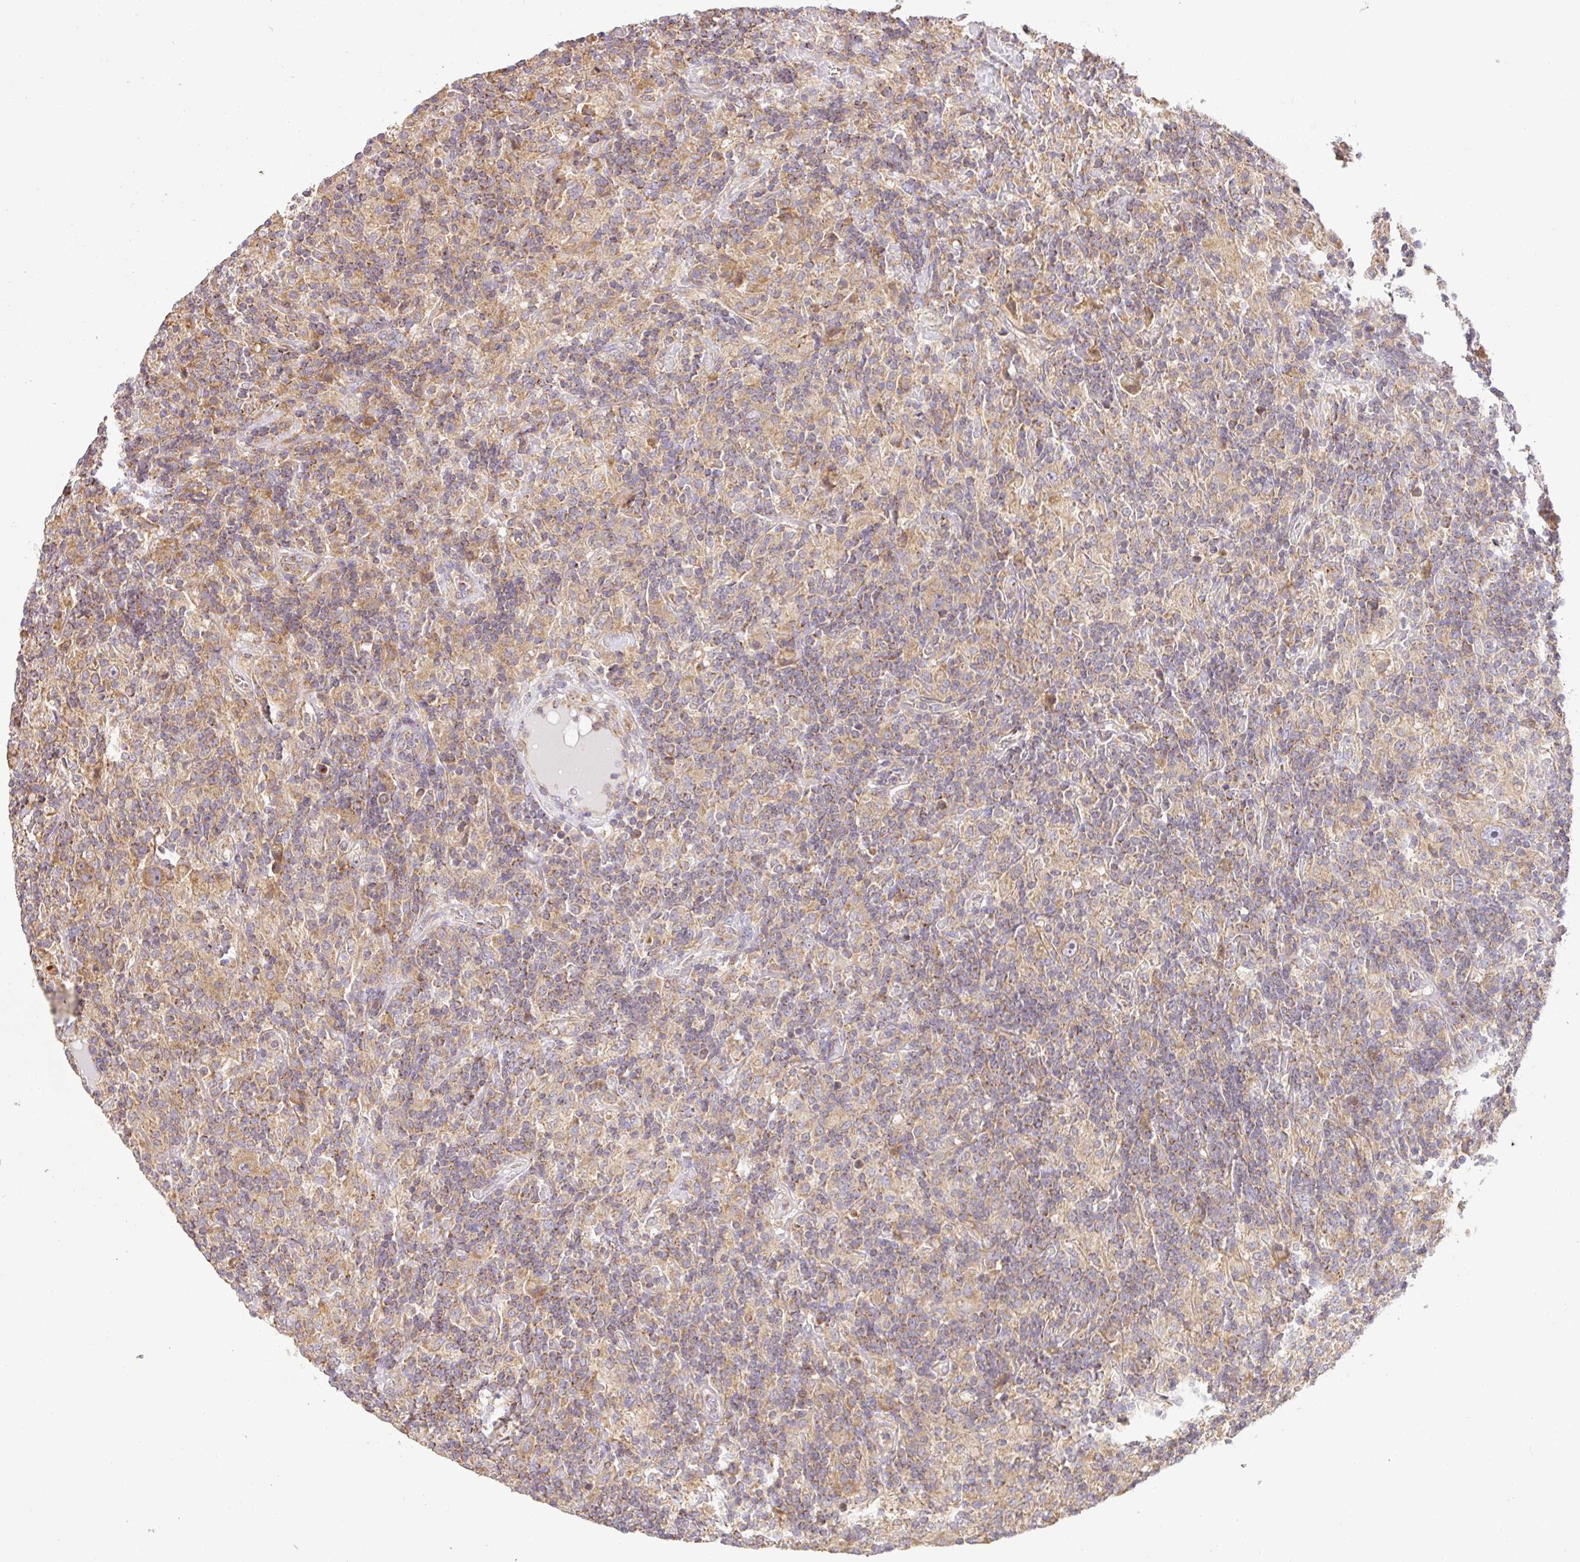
{"staining": {"intensity": "moderate", "quantity": ">75%", "location": "cytoplasmic/membranous"}, "tissue": "lymphoma", "cell_type": "Tumor cells", "image_type": "cancer", "snomed": [{"axis": "morphology", "description": "Hodgkin's disease, NOS"}, {"axis": "topography", "description": "Lymph node"}], "caption": "About >75% of tumor cells in Hodgkin's disease reveal moderate cytoplasmic/membranous protein staining as visualized by brown immunohistochemical staining.", "gene": "ZNF211", "patient": {"sex": "male", "age": 70}}